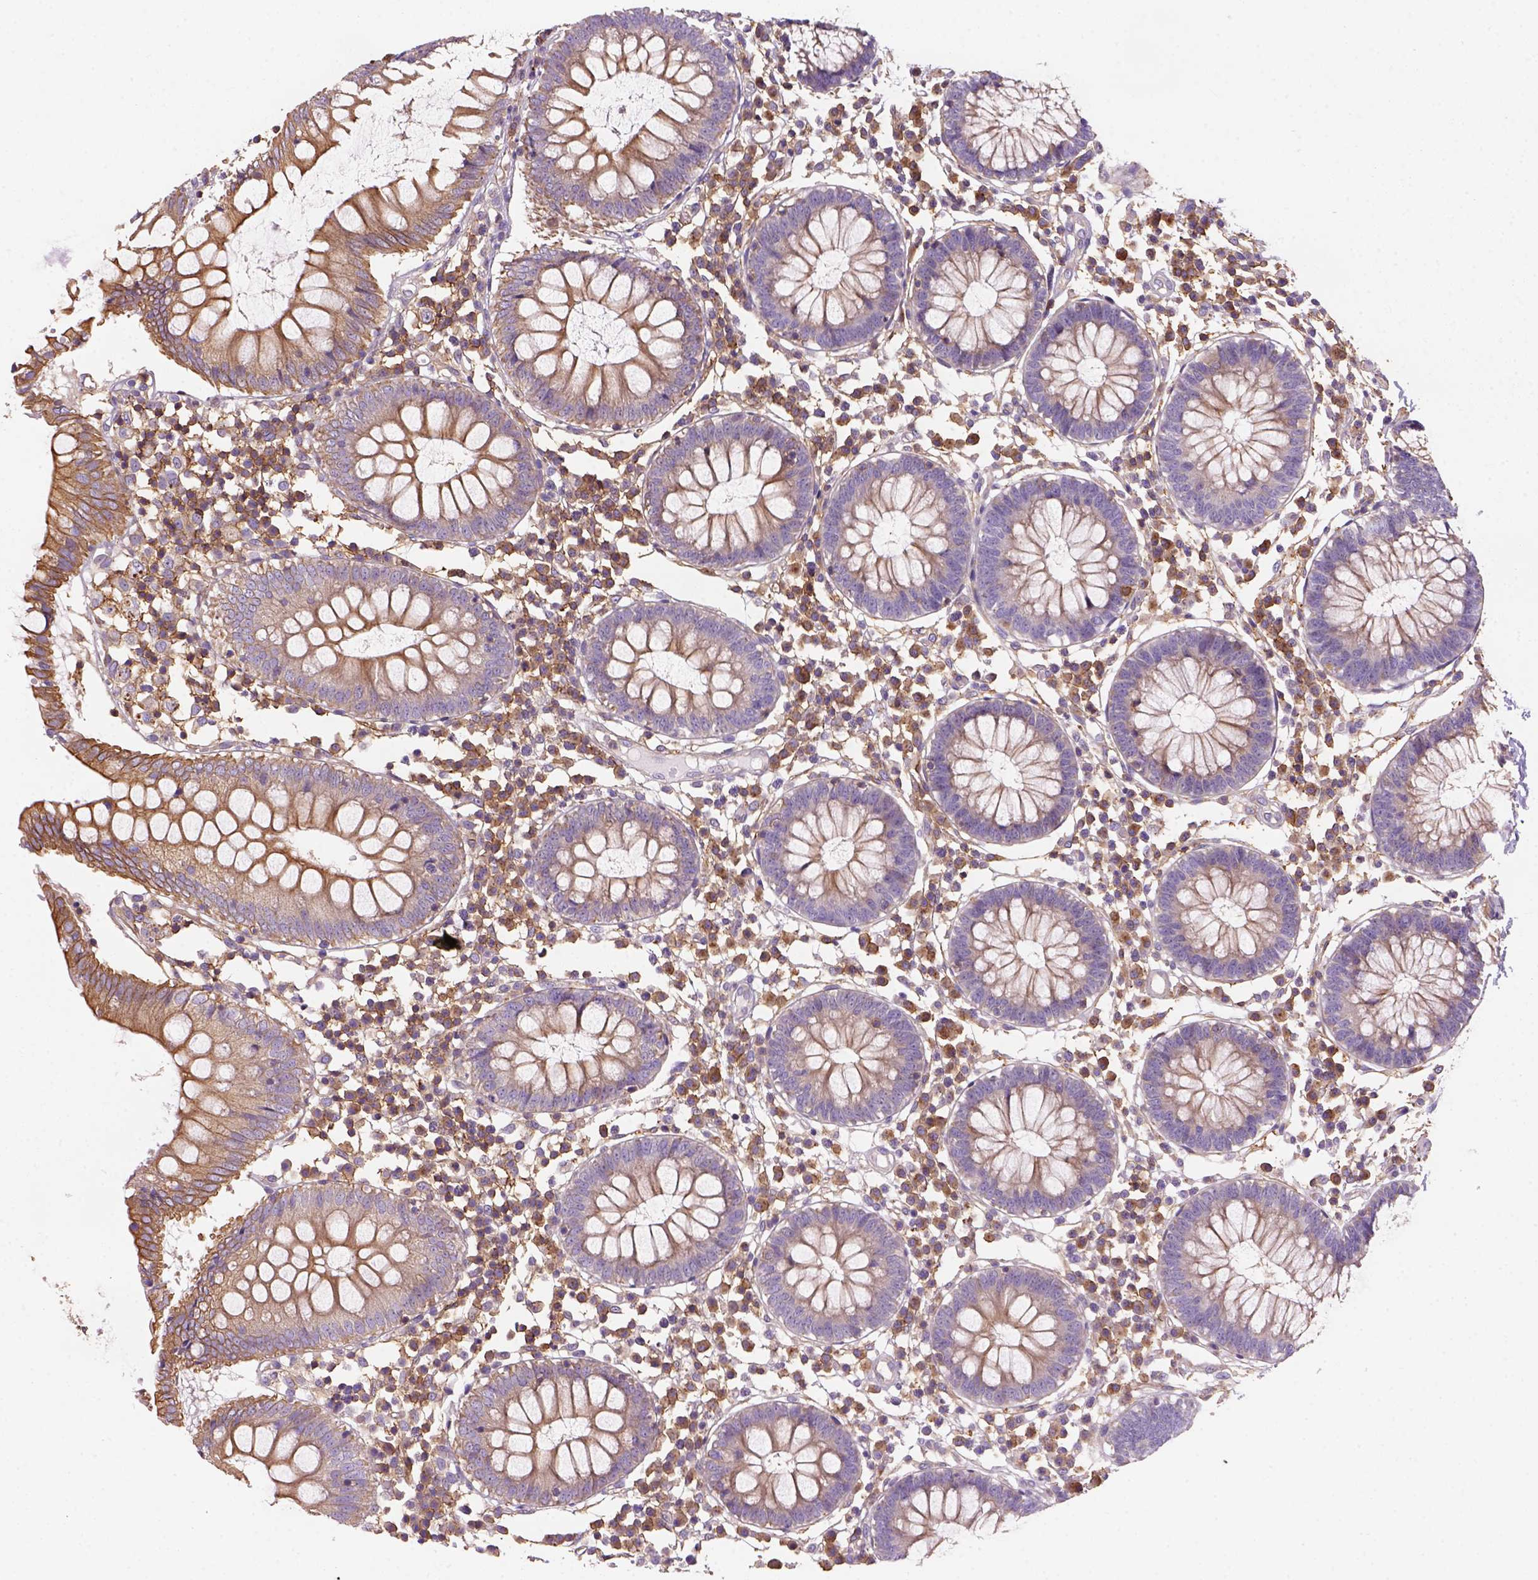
{"staining": {"intensity": "weak", "quantity": ">75%", "location": "cytoplasmic/membranous"}, "tissue": "colon", "cell_type": "Endothelial cells", "image_type": "normal", "snomed": [{"axis": "morphology", "description": "Normal tissue, NOS"}, {"axis": "morphology", "description": "Adenocarcinoma, NOS"}, {"axis": "topography", "description": "Colon"}], "caption": "Endothelial cells demonstrate low levels of weak cytoplasmic/membranous staining in approximately >75% of cells in unremarkable colon.", "gene": "GPRC5D", "patient": {"sex": "male", "age": 83}}